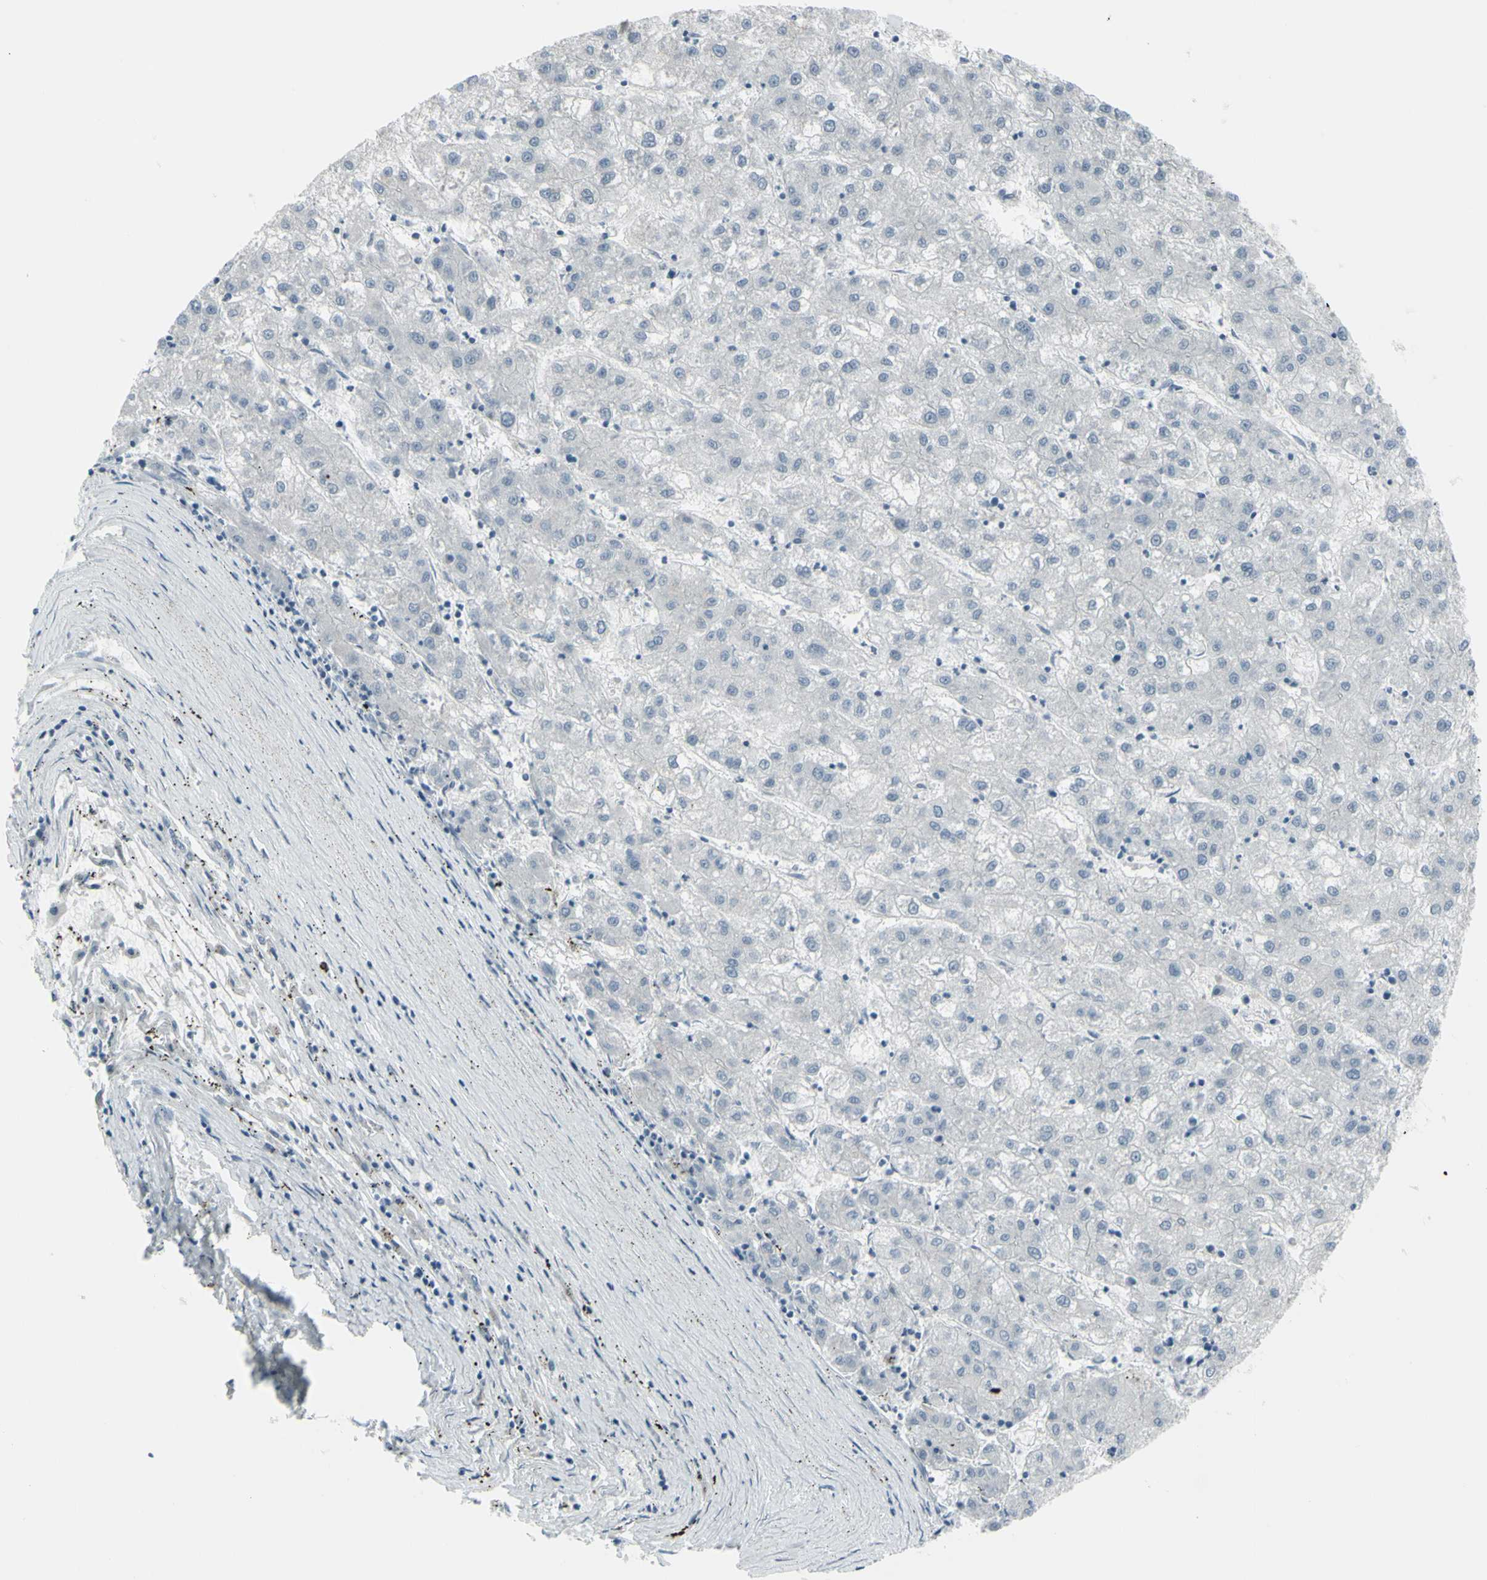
{"staining": {"intensity": "negative", "quantity": "none", "location": "none"}, "tissue": "liver cancer", "cell_type": "Tumor cells", "image_type": "cancer", "snomed": [{"axis": "morphology", "description": "Carcinoma, Hepatocellular, NOS"}, {"axis": "topography", "description": "Liver"}], "caption": "An image of human liver cancer is negative for staining in tumor cells.", "gene": "RAB3A", "patient": {"sex": "male", "age": 72}}